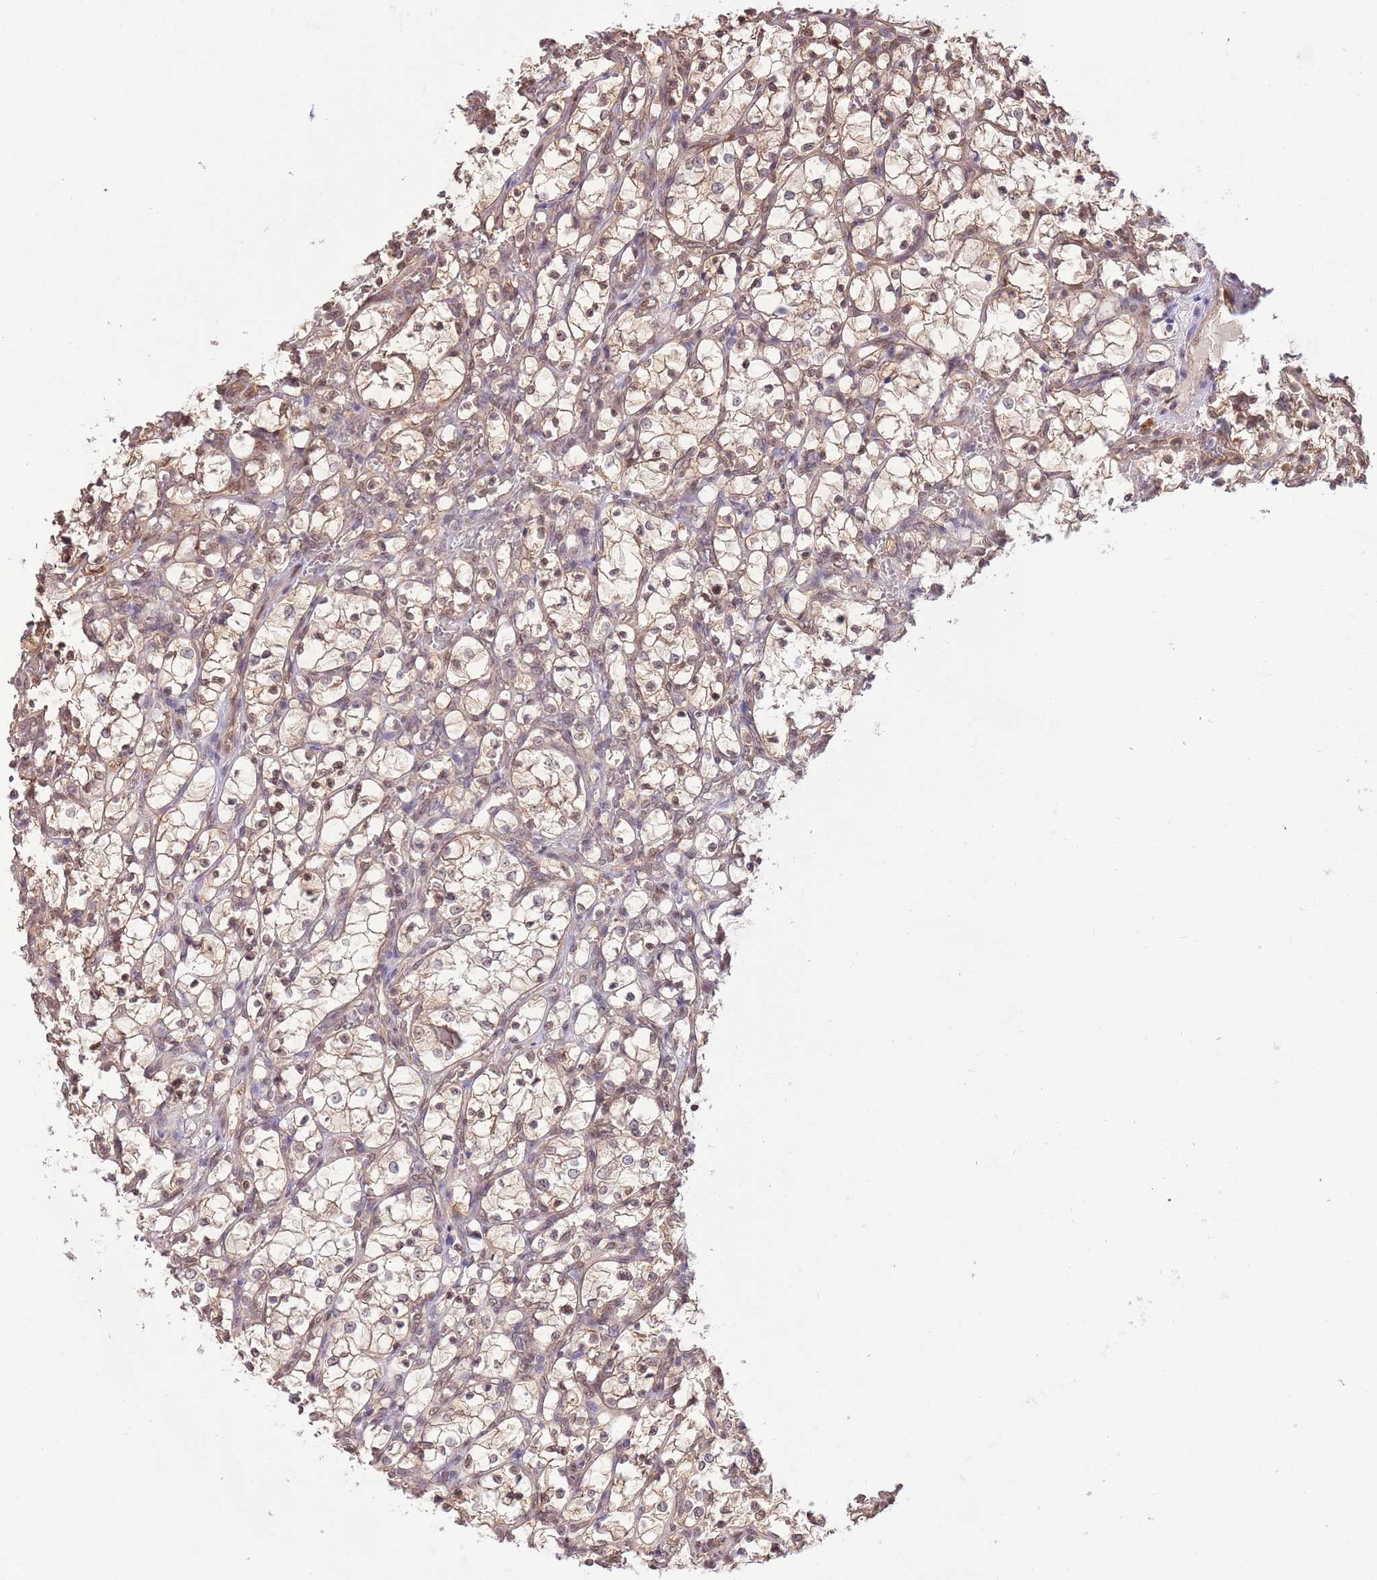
{"staining": {"intensity": "weak", "quantity": "25%-75%", "location": "cytoplasmic/membranous,nuclear"}, "tissue": "renal cancer", "cell_type": "Tumor cells", "image_type": "cancer", "snomed": [{"axis": "morphology", "description": "Adenocarcinoma, NOS"}, {"axis": "topography", "description": "Kidney"}], "caption": "Protein staining shows weak cytoplasmic/membranous and nuclear positivity in approximately 25%-75% of tumor cells in adenocarcinoma (renal). Using DAB (3,3'-diaminobenzidine) (brown) and hematoxylin (blue) stains, captured at high magnification using brightfield microscopy.", "gene": "NSFL1C", "patient": {"sex": "female", "age": 69}}